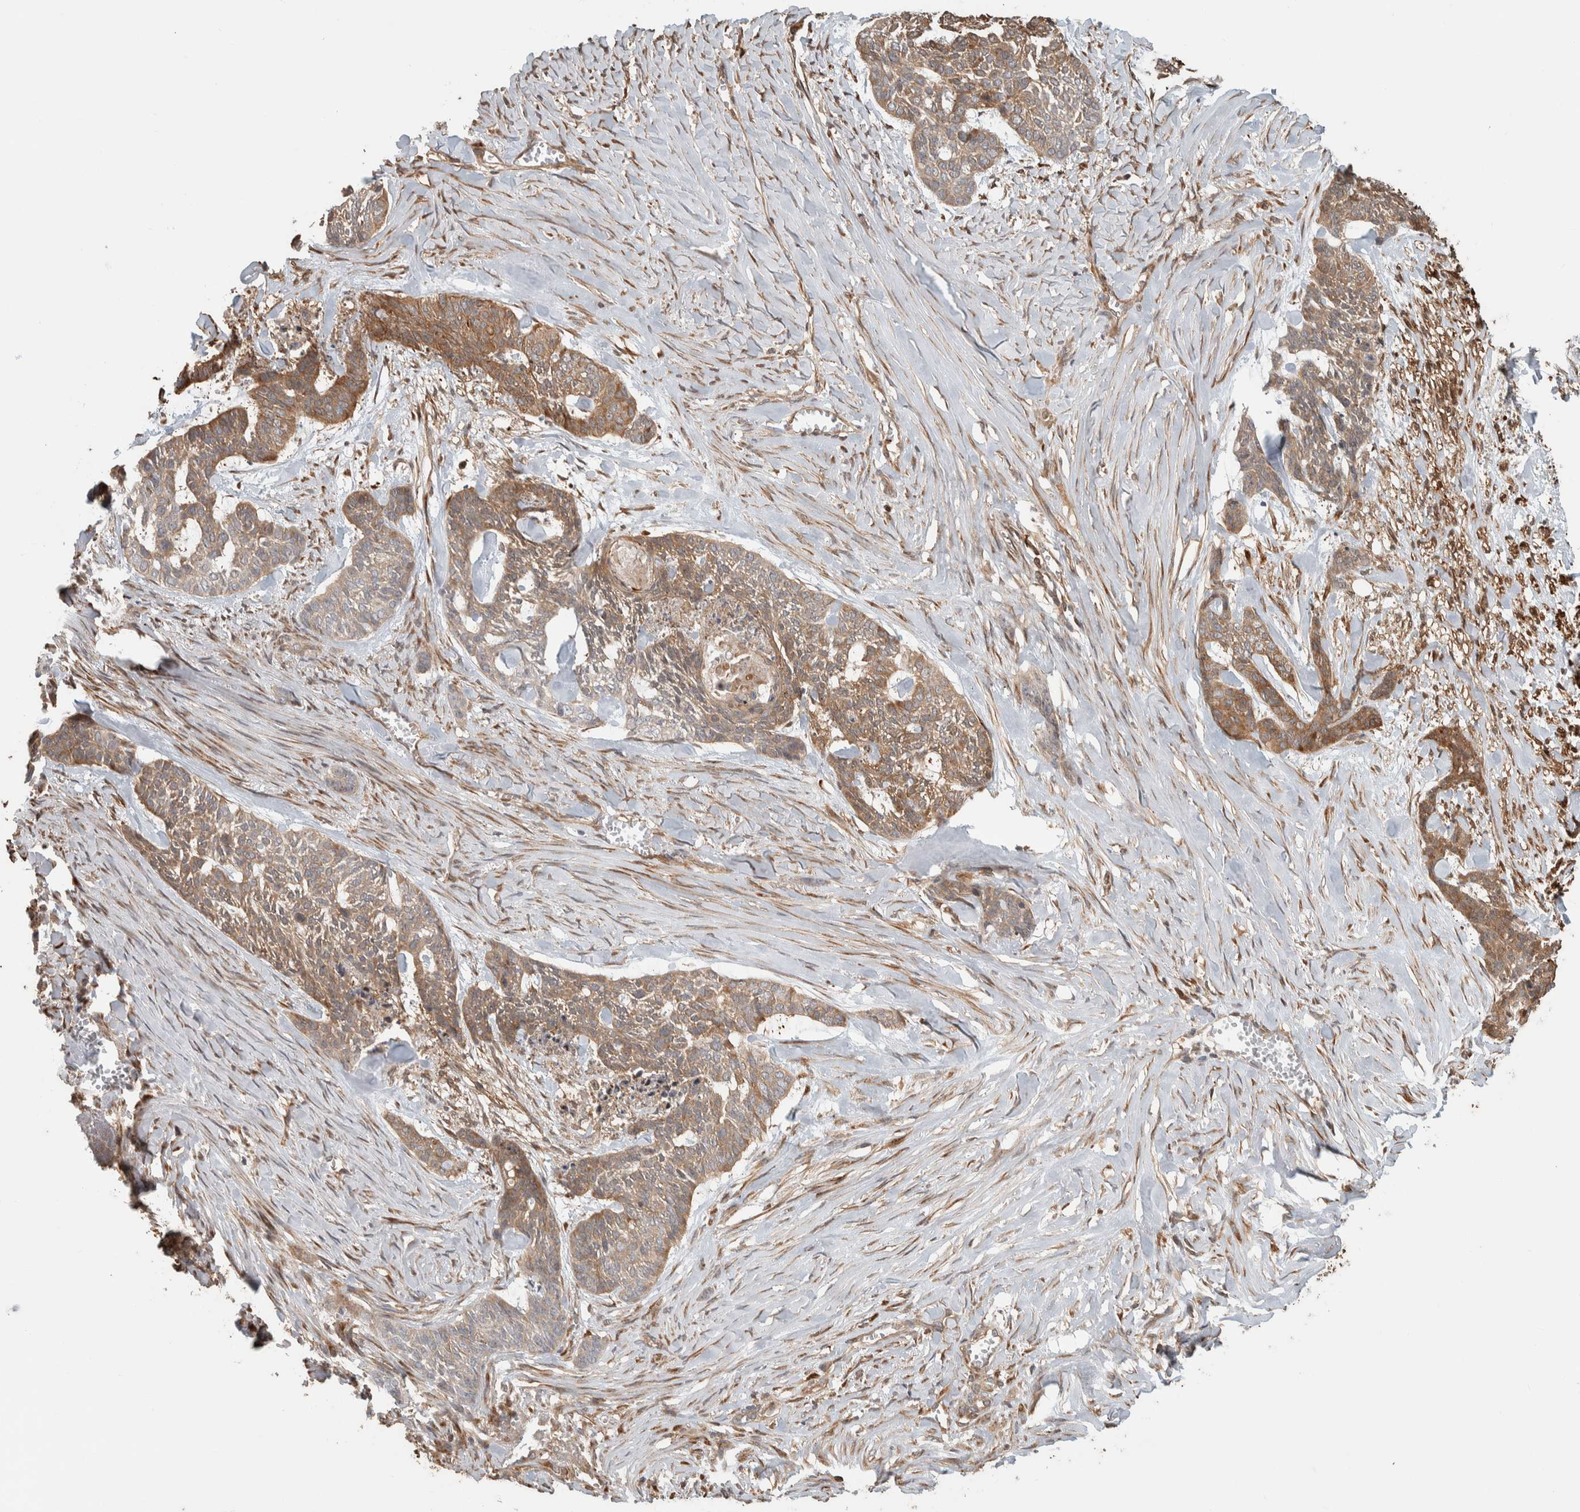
{"staining": {"intensity": "moderate", "quantity": ">75%", "location": "cytoplasmic/membranous"}, "tissue": "skin cancer", "cell_type": "Tumor cells", "image_type": "cancer", "snomed": [{"axis": "morphology", "description": "Basal cell carcinoma"}, {"axis": "topography", "description": "Skin"}], "caption": "Skin cancer stained with a protein marker displays moderate staining in tumor cells.", "gene": "CNTROB", "patient": {"sex": "female", "age": 64}}